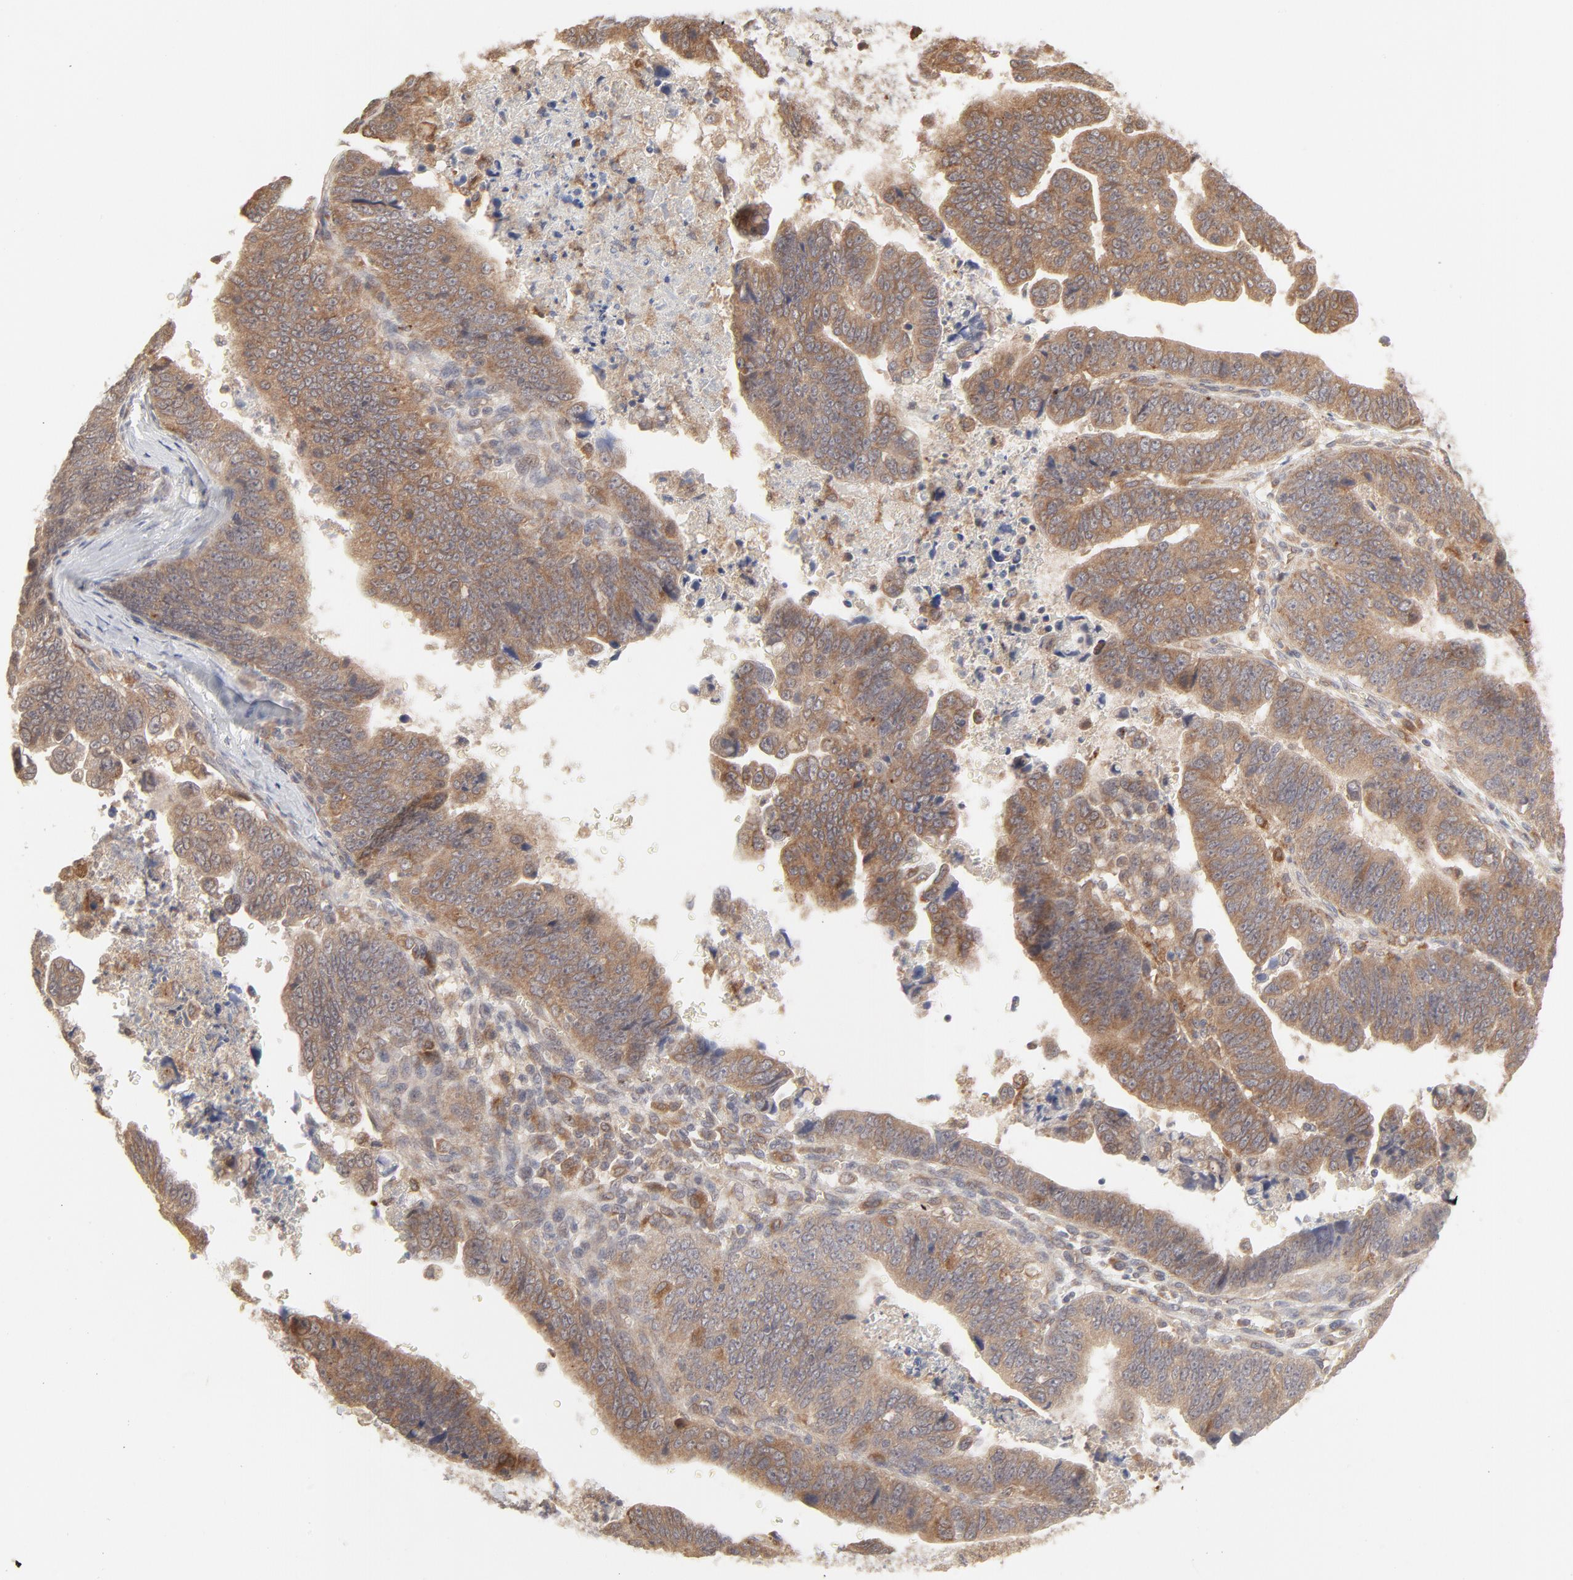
{"staining": {"intensity": "moderate", "quantity": ">75%", "location": "cytoplasmic/membranous"}, "tissue": "stomach cancer", "cell_type": "Tumor cells", "image_type": "cancer", "snomed": [{"axis": "morphology", "description": "Adenocarcinoma, NOS"}, {"axis": "topography", "description": "Stomach, upper"}], "caption": "The photomicrograph exhibits a brown stain indicating the presence of a protein in the cytoplasmic/membranous of tumor cells in stomach cancer (adenocarcinoma).", "gene": "RAB5C", "patient": {"sex": "female", "age": 50}}